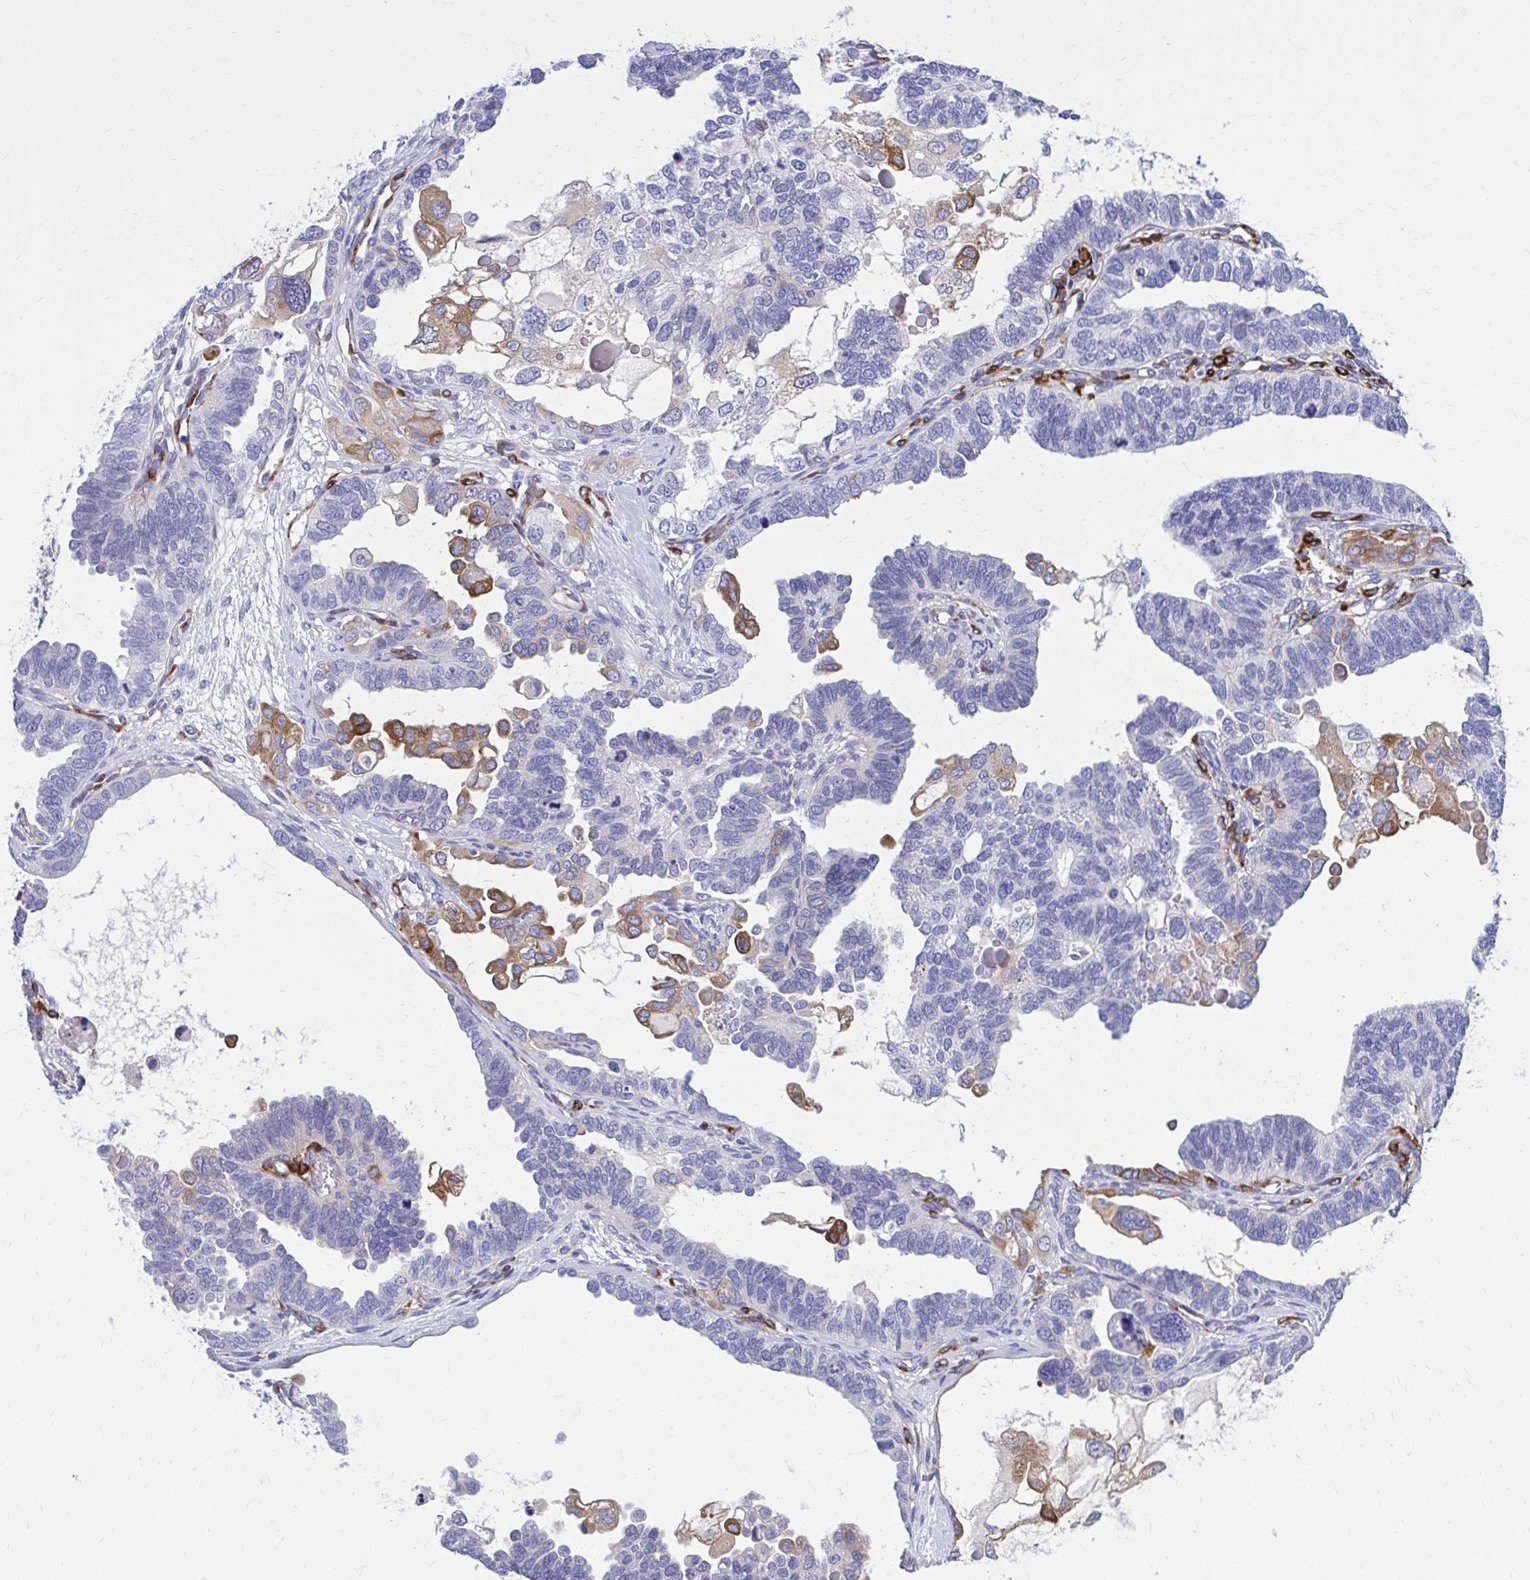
{"staining": {"intensity": "moderate", "quantity": "<25%", "location": "cytoplasmic/membranous"}, "tissue": "ovarian cancer", "cell_type": "Tumor cells", "image_type": "cancer", "snomed": [{"axis": "morphology", "description": "Cystadenocarcinoma, serous, NOS"}, {"axis": "topography", "description": "Ovary"}], "caption": "The micrograph reveals immunohistochemical staining of ovarian cancer. There is moderate cytoplasmic/membranous expression is identified in about <25% of tumor cells.", "gene": "EPB41L1", "patient": {"sex": "female", "age": 51}}